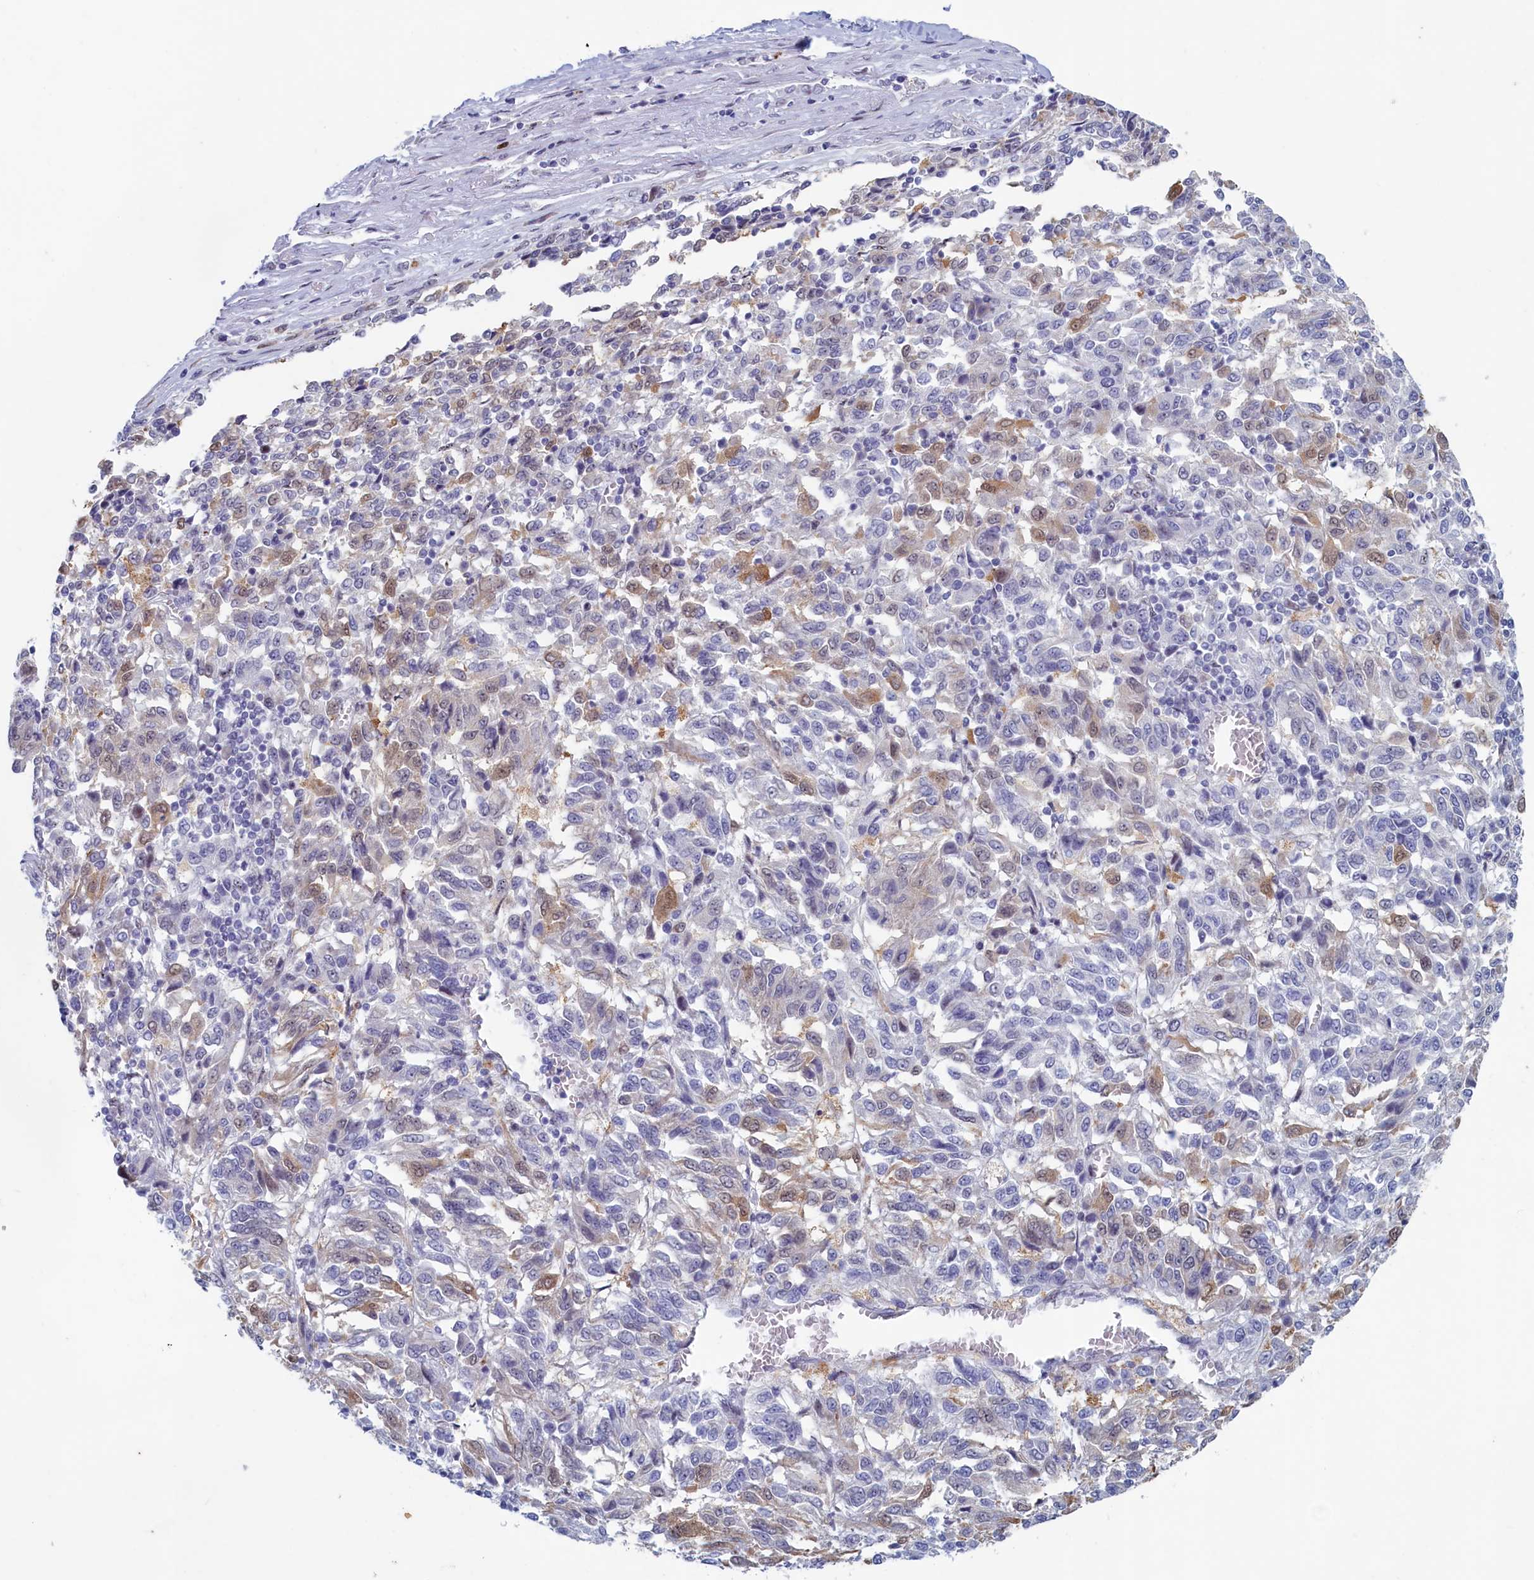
{"staining": {"intensity": "moderate", "quantity": "<25%", "location": "cytoplasmic/membranous,nuclear"}, "tissue": "melanoma", "cell_type": "Tumor cells", "image_type": "cancer", "snomed": [{"axis": "morphology", "description": "Malignant melanoma, Metastatic site"}, {"axis": "topography", "description": "Lung"}], "caption": "Tumor cells exhibit moderate cytoplasmic/membranous and nuclear positivity in about <25% of cells in melanoma. (IHC, brightfield microscopy, high magnification).", "gene": "WDR76", "patient": {"sex": "male", "age": 64}}